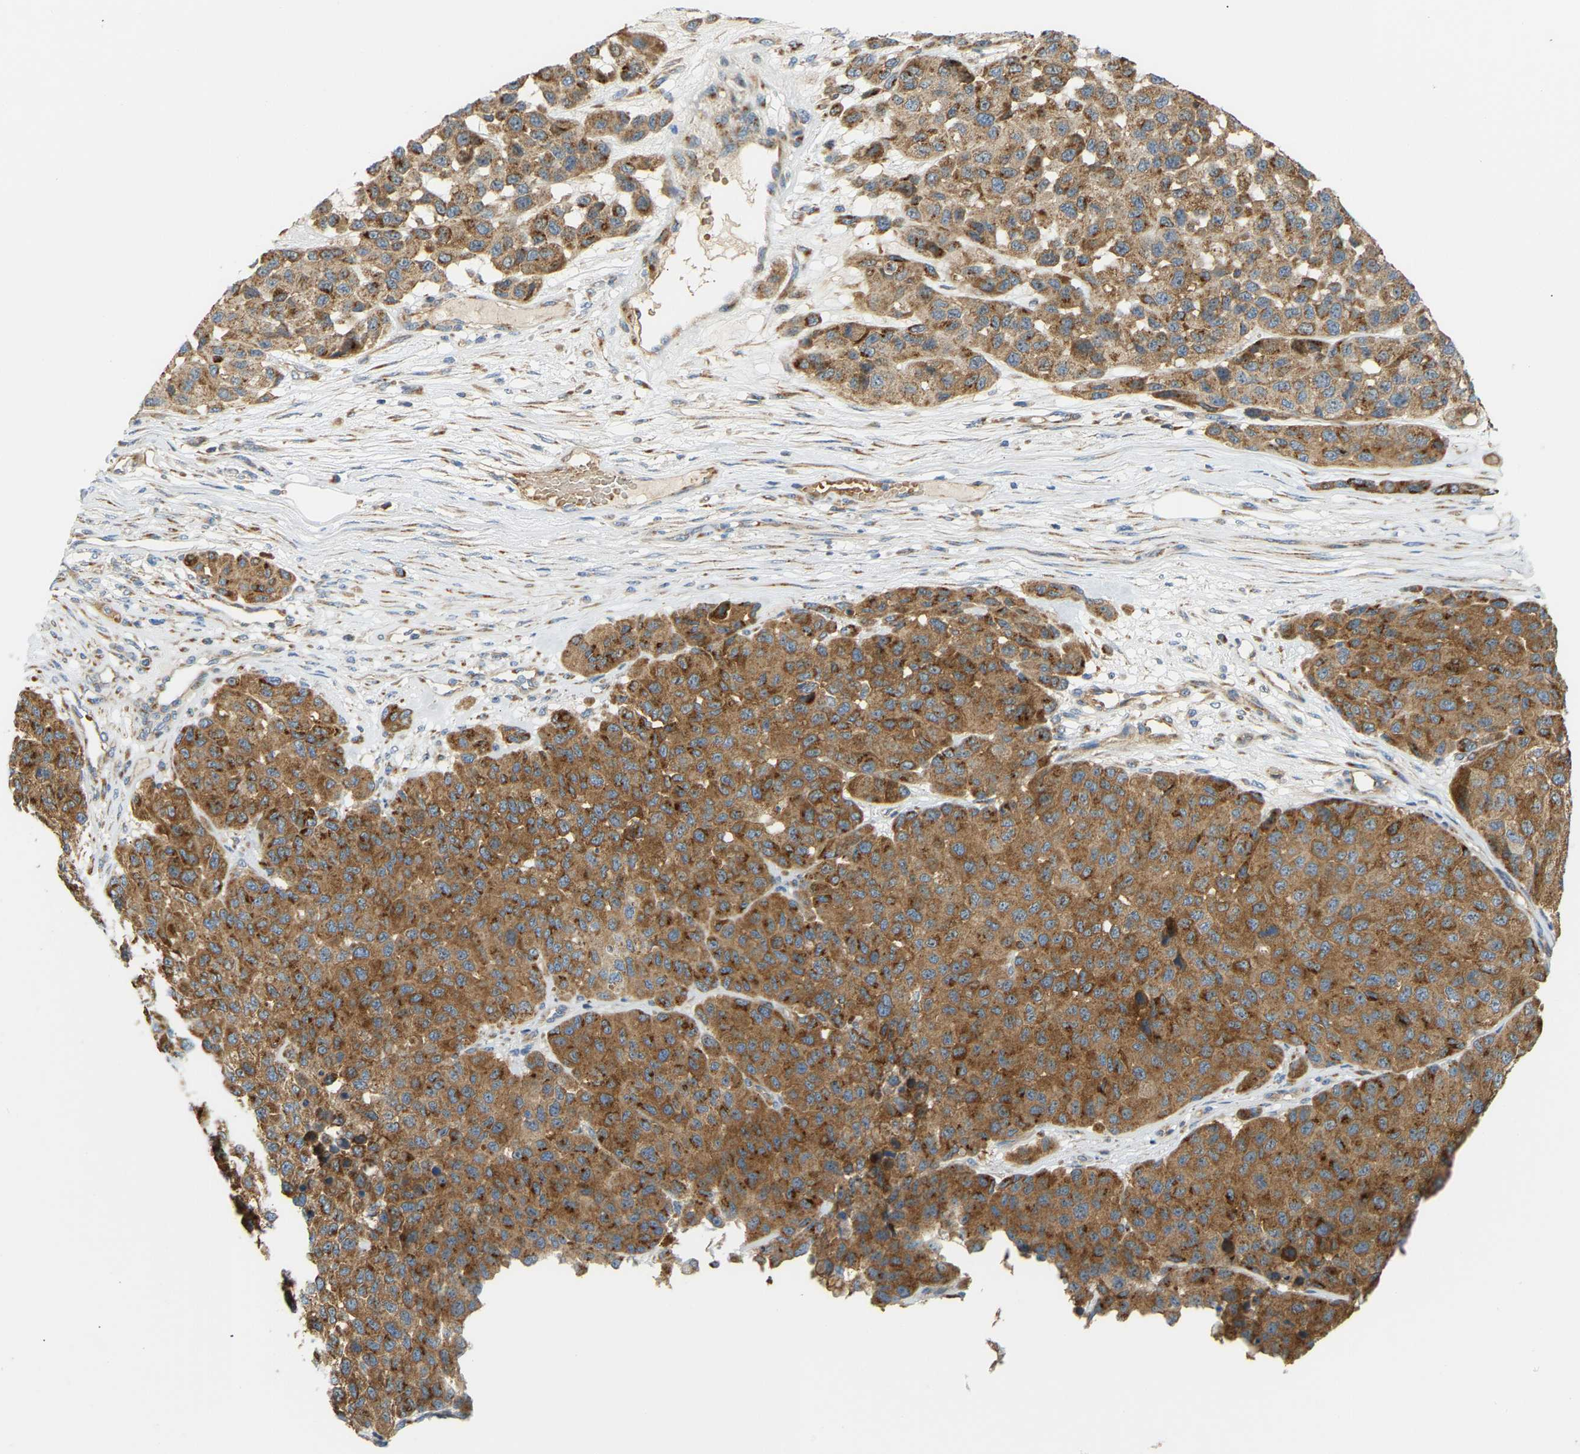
{"staining": {"intensity": "strong", "quantity": ">75%", "location": "cytoplasmic/membranous"}, "tissue": "melanoma", "cell_type": "Tumor cells", "image_type": "cancer", "snomed": [{"axis": "morphology", "description": "Malignant melanoma, NOS"}, {"axis": "topography", "description": "Skin"}], "caption": "Melanoma tissue shows strong cytoplasmic/membranous expression in approximately >75% of tumor cells, visualized by immunohistochemistry.", "gene": "YIPF2", "patient": {"sex": "male", "age": 62}}